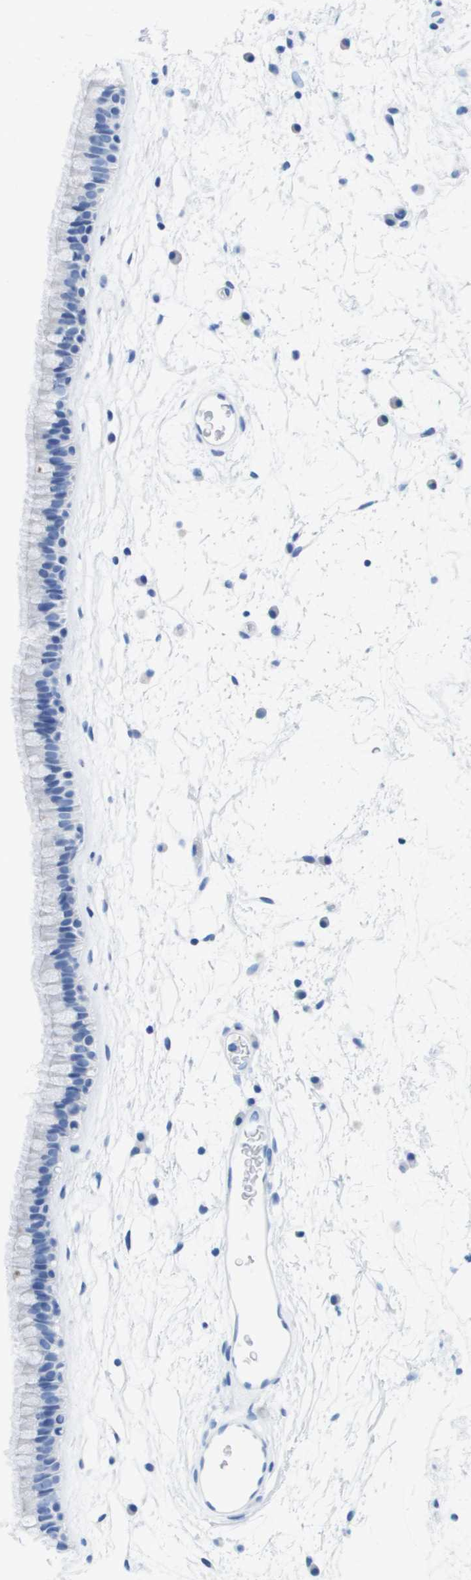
{"staining": {"intensity": "negative", "quantity": "none", "location": "none"}, "tissue": "nasopharynx", "cell_type": "Respiratory epithelial cells", "image_type": "normal", "snomed": [{"axis": "morphology", "description": "Normal tissue, NOS"}, {"axis": "morphology", "description": "Inflammation, NOS"}, {"axis": "topography", "description": "Nasopharynx"}], "caption": "The IHC photomicrograph has no significant positivity in respiratory epithelial cells of nasopharynx.", "gene": "KCNA3", "patient": {"sex": "male", "age": 48}}